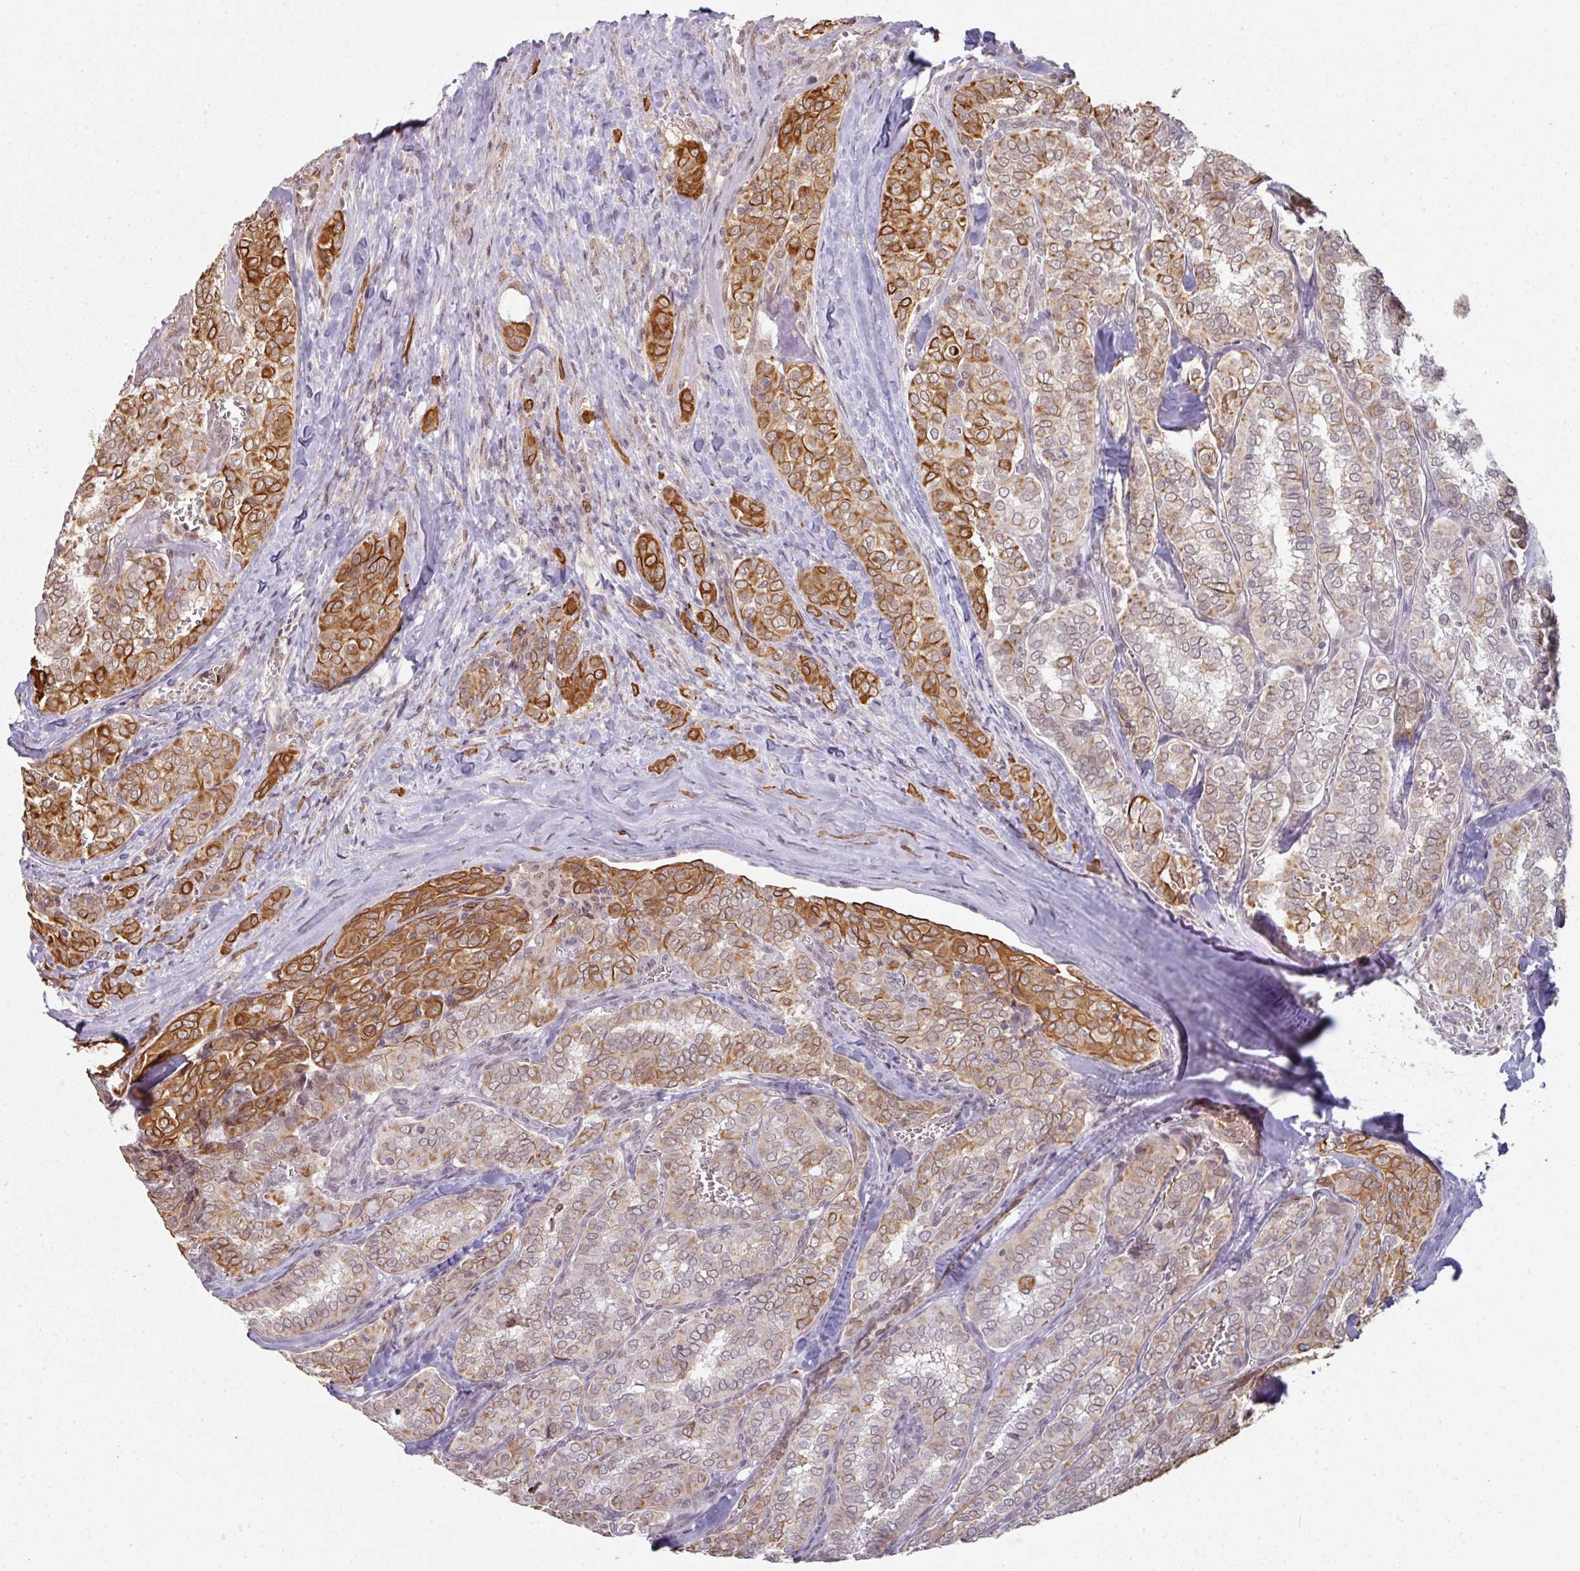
{"staining": {"intensity": "strong", "quantity": "<25%", "location": "cytoplasmic/membranous"}, "tissue": "thyroid cancer", "cell_type": "Tumor cells", "image_type": "cancer", "snomed": [{"axis": "morphology", "description": "Papillary adenocarcinoma, NOS"}, {"axis": "topography", "description": "Thyroid gland"}], "caption": "Brown immunohistochemical staining in human thyroid cancer (papillary adenocarcinoma) exhibits strong cytoplasmic/membranous expression in approximately <25% of tumor cells.", "gene": "GTF2H3", "patient": {"sex": "female", "age": 30}}